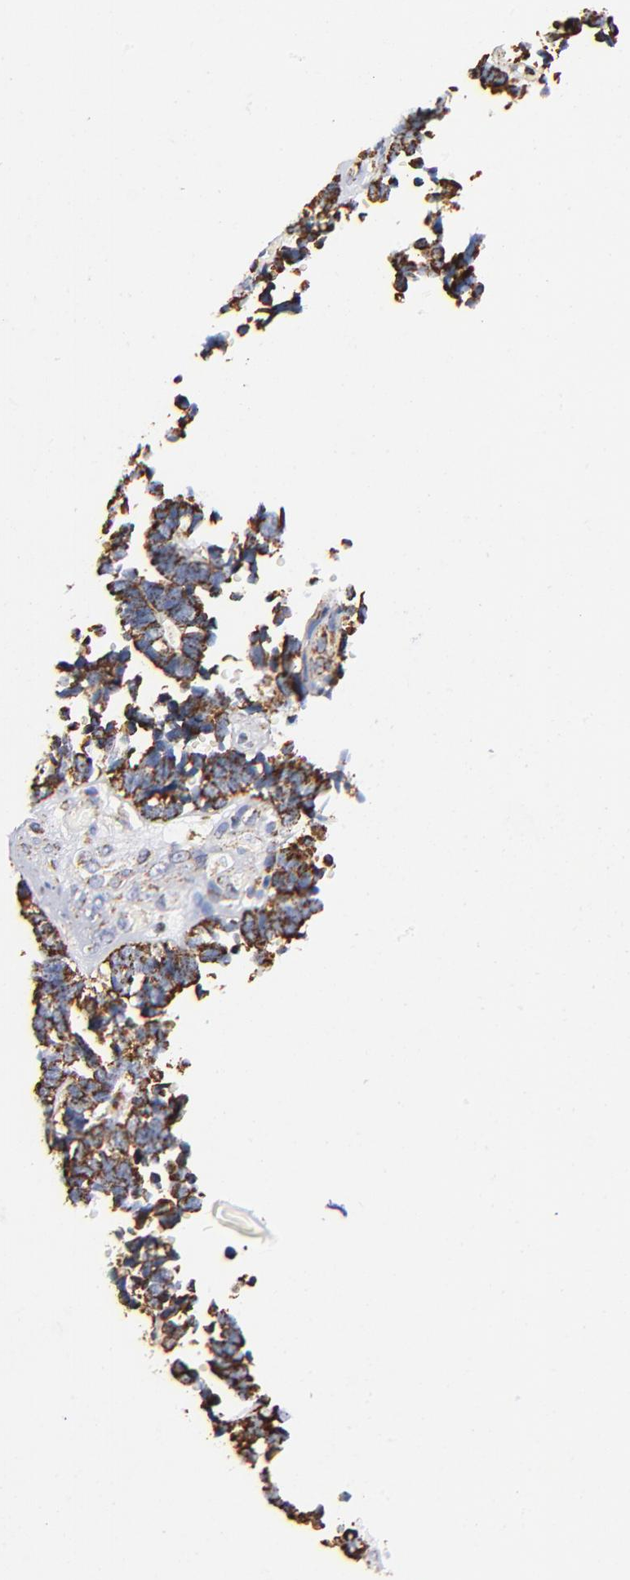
{"staining": {"intensity": "strong", "quantity": ">75%", "location": "cytoplasmic/membranous"}, "tissue": "ovarian cancer", "cell_type": "Tumor cells", "image_type": "cancer", "snomed": [{"axis": "morphology", "description": "Cystadenocarcinoma, serous, NOS"}, {"axis": "topography", "description": "Ovary"}], "caption": "The image displays staining of ovarian cancer, revealing strong cytoplasmic/membranous protein positivity (brown color) within tumor cells.", "gene": "PHB1", "patient": {"sex": "female", "age": 77}}